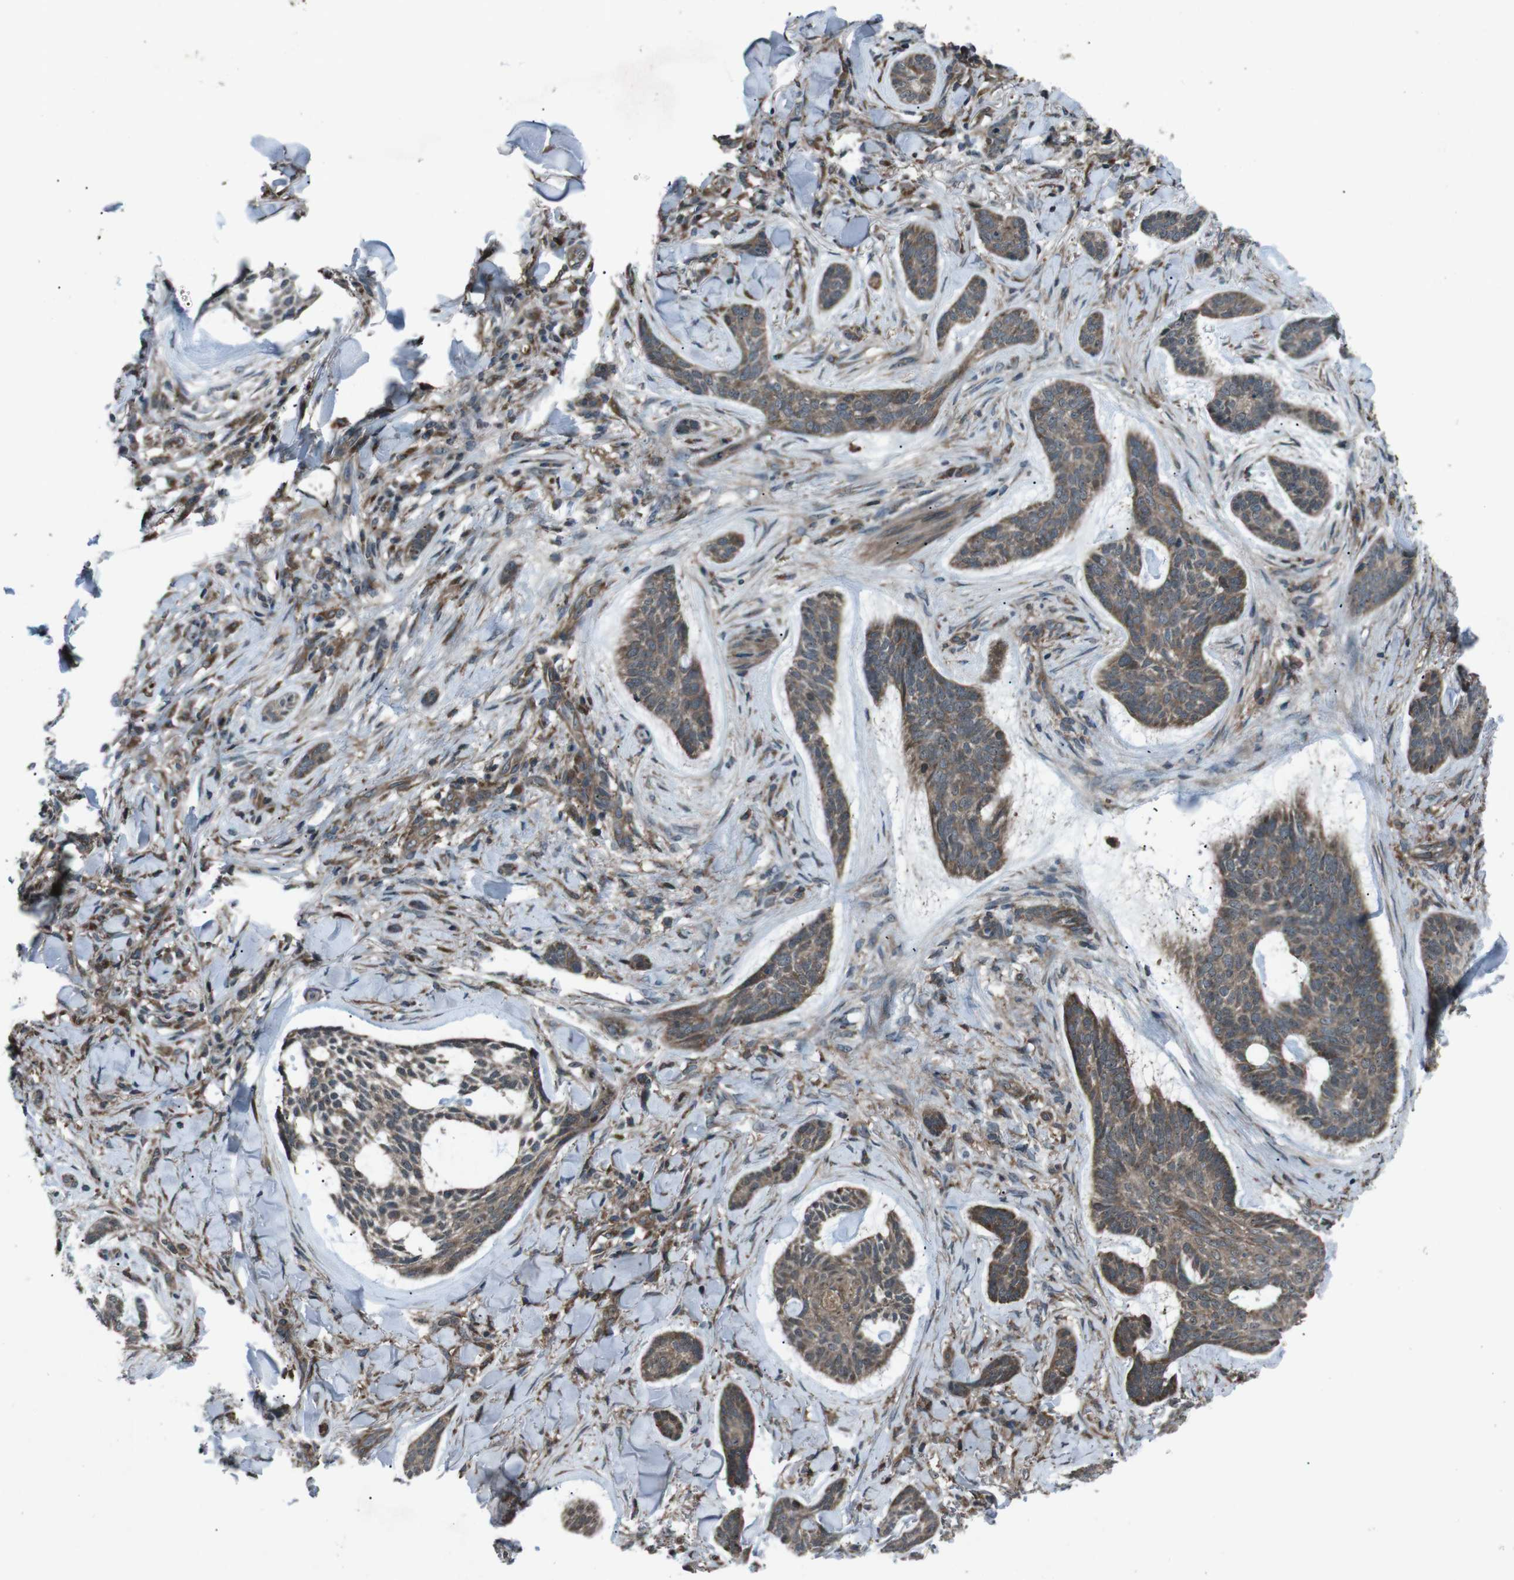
{"staining": {"intensity": "weak", "quantity": ">75%", "location": "cytoplasmic/membranous"}, "tissue": "skin cancer", "cell_type": "Tumor cells", "image_type": "cancer", "snomed": [{"axis": "morphology", "description": "Basal cell carcinoma"}, {"axis": "topography", "description": "Skin"}], "caption": "Skin cancer stained for a protein (brown) exhibits weak cytoplasmic/membranous positive staining in about >75% of tumor cells.", "gene": "SLC27A4", "patient": {"sex": "male", "age": 43}}